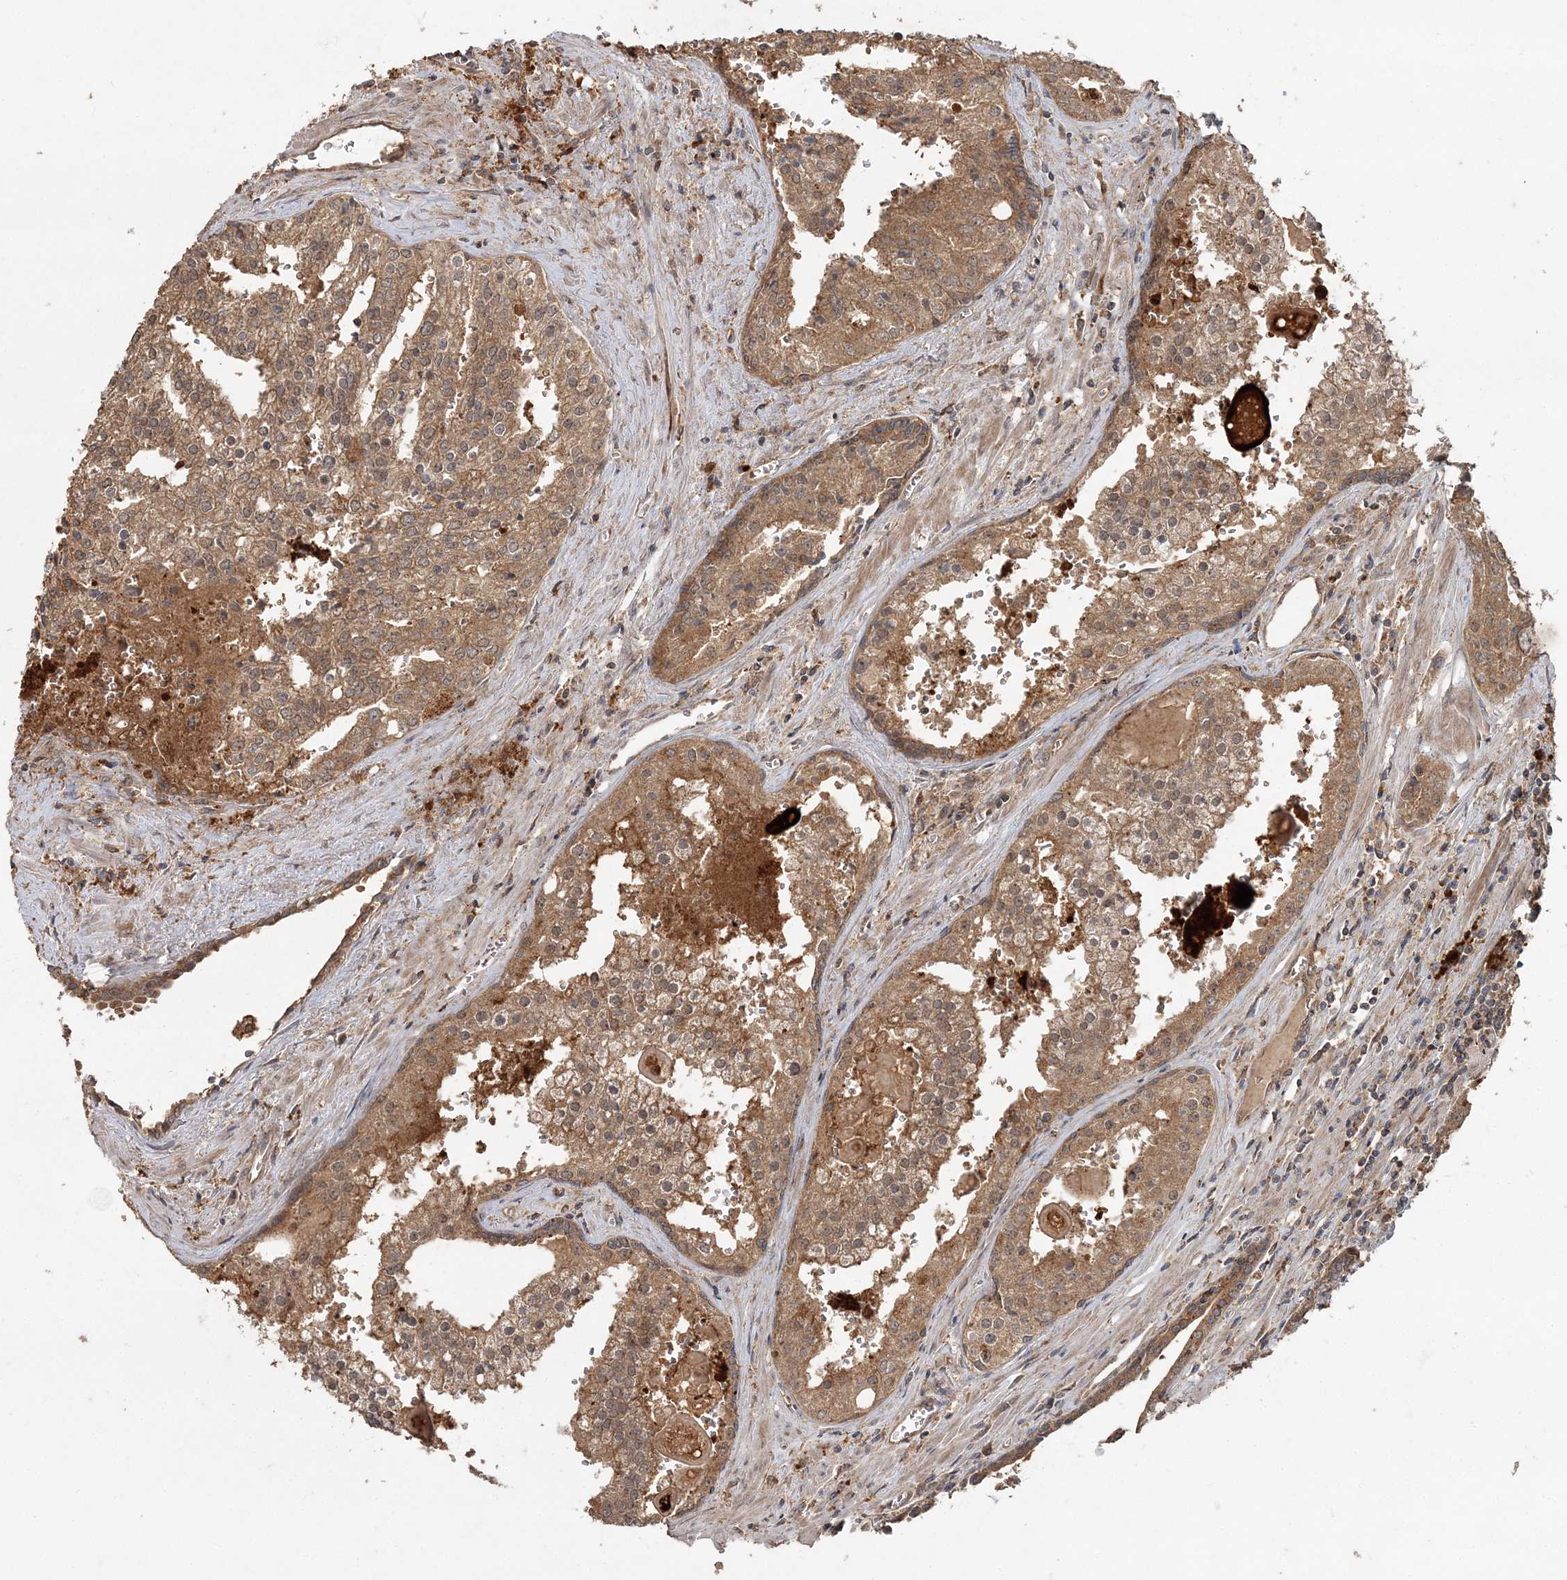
{"staining": {"intensity": "moderate", "quantity": ">75%", "location": "cytoplasmic/membranous"}, "tissue": "prostate cancer", "cell_type": "Tumor cells", "image_type": "cancer", "snomed": [{"axis": "morphology", "description": "Adenocarcinoma, High grade"}, {"axis": "topography", "description": "Prostate"}], "caption": "Human prostate cancer (high-grade adenocarcinoma) stained with a brown dye exhibits moderate cytoplasmic/membranous positive staining in approximately >75% of tumor cells.", "gene": "SPRY1", "patient": {"sex": "male", "age": 68}}